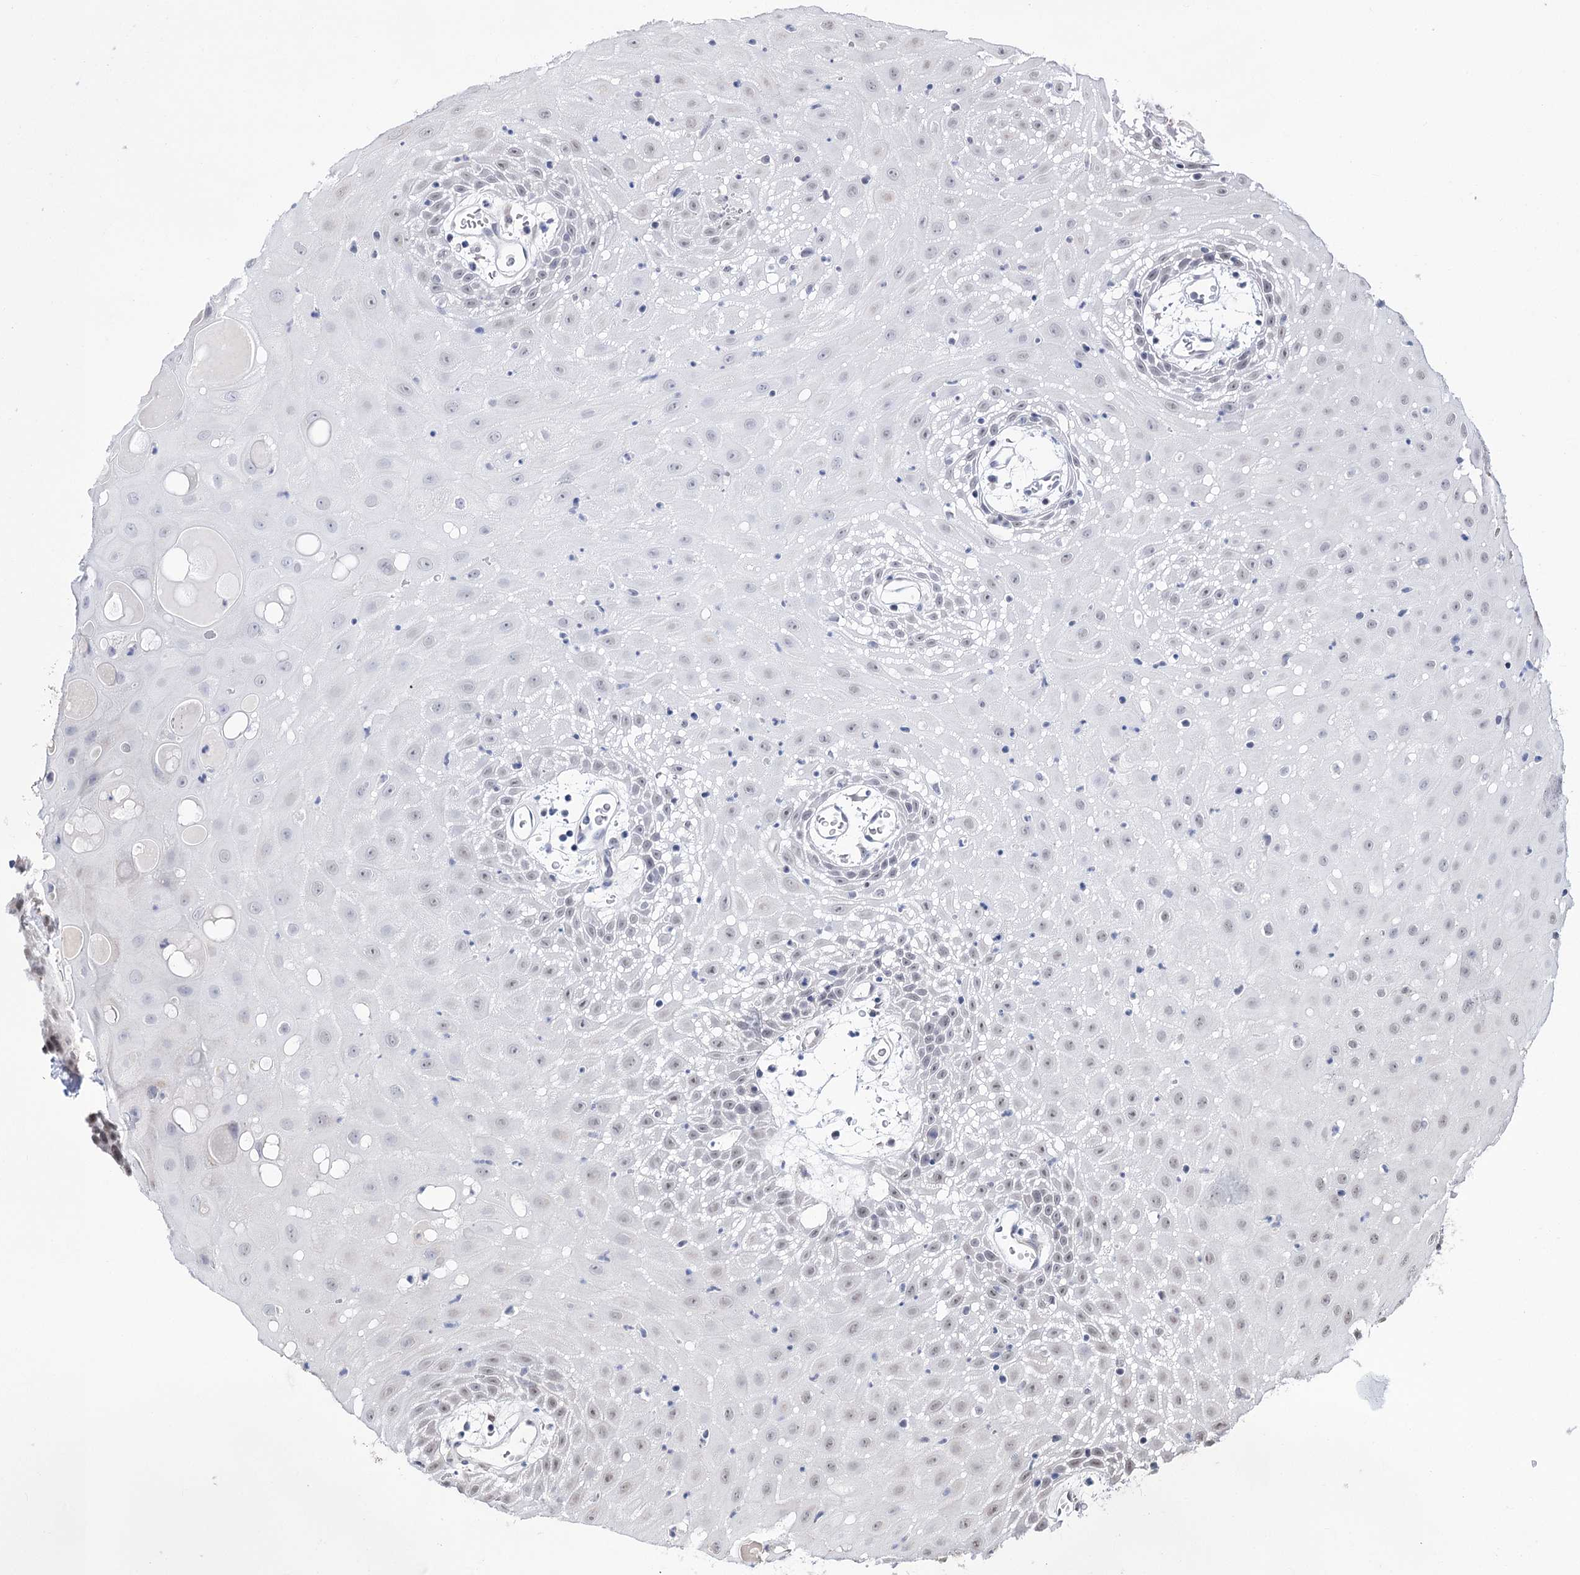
{"staining": {"intensity": "weak", "quantity": "<25%", "location": "nuclear"}, "tissue": "oral mucosa", "cell_type": "Squamous epithelial cells", "image_type": "normal", "snomed": [{"axis": "morphology", "description": "Normal tissue, NOS"}, {"axis": "topography", "description": "Skeletal muscle"}, {"axis": "topography", "description": "Oral tissue"}, {"axis": "topography", "description": "Salivary gland"}, {"axis": "topography", "description": "Peripheral nerve tissue"}], "caption": "IHC image of unremarkable oral mucosa: oral mucosa stained with DAB (3,3'-diaminobenzidine) demonstrates no significant protein expression in squamous epithelial cells. Nuclei are stained in blue.", "gene": "PPRC1", "patient": {"sex": "male", "age": 54}}